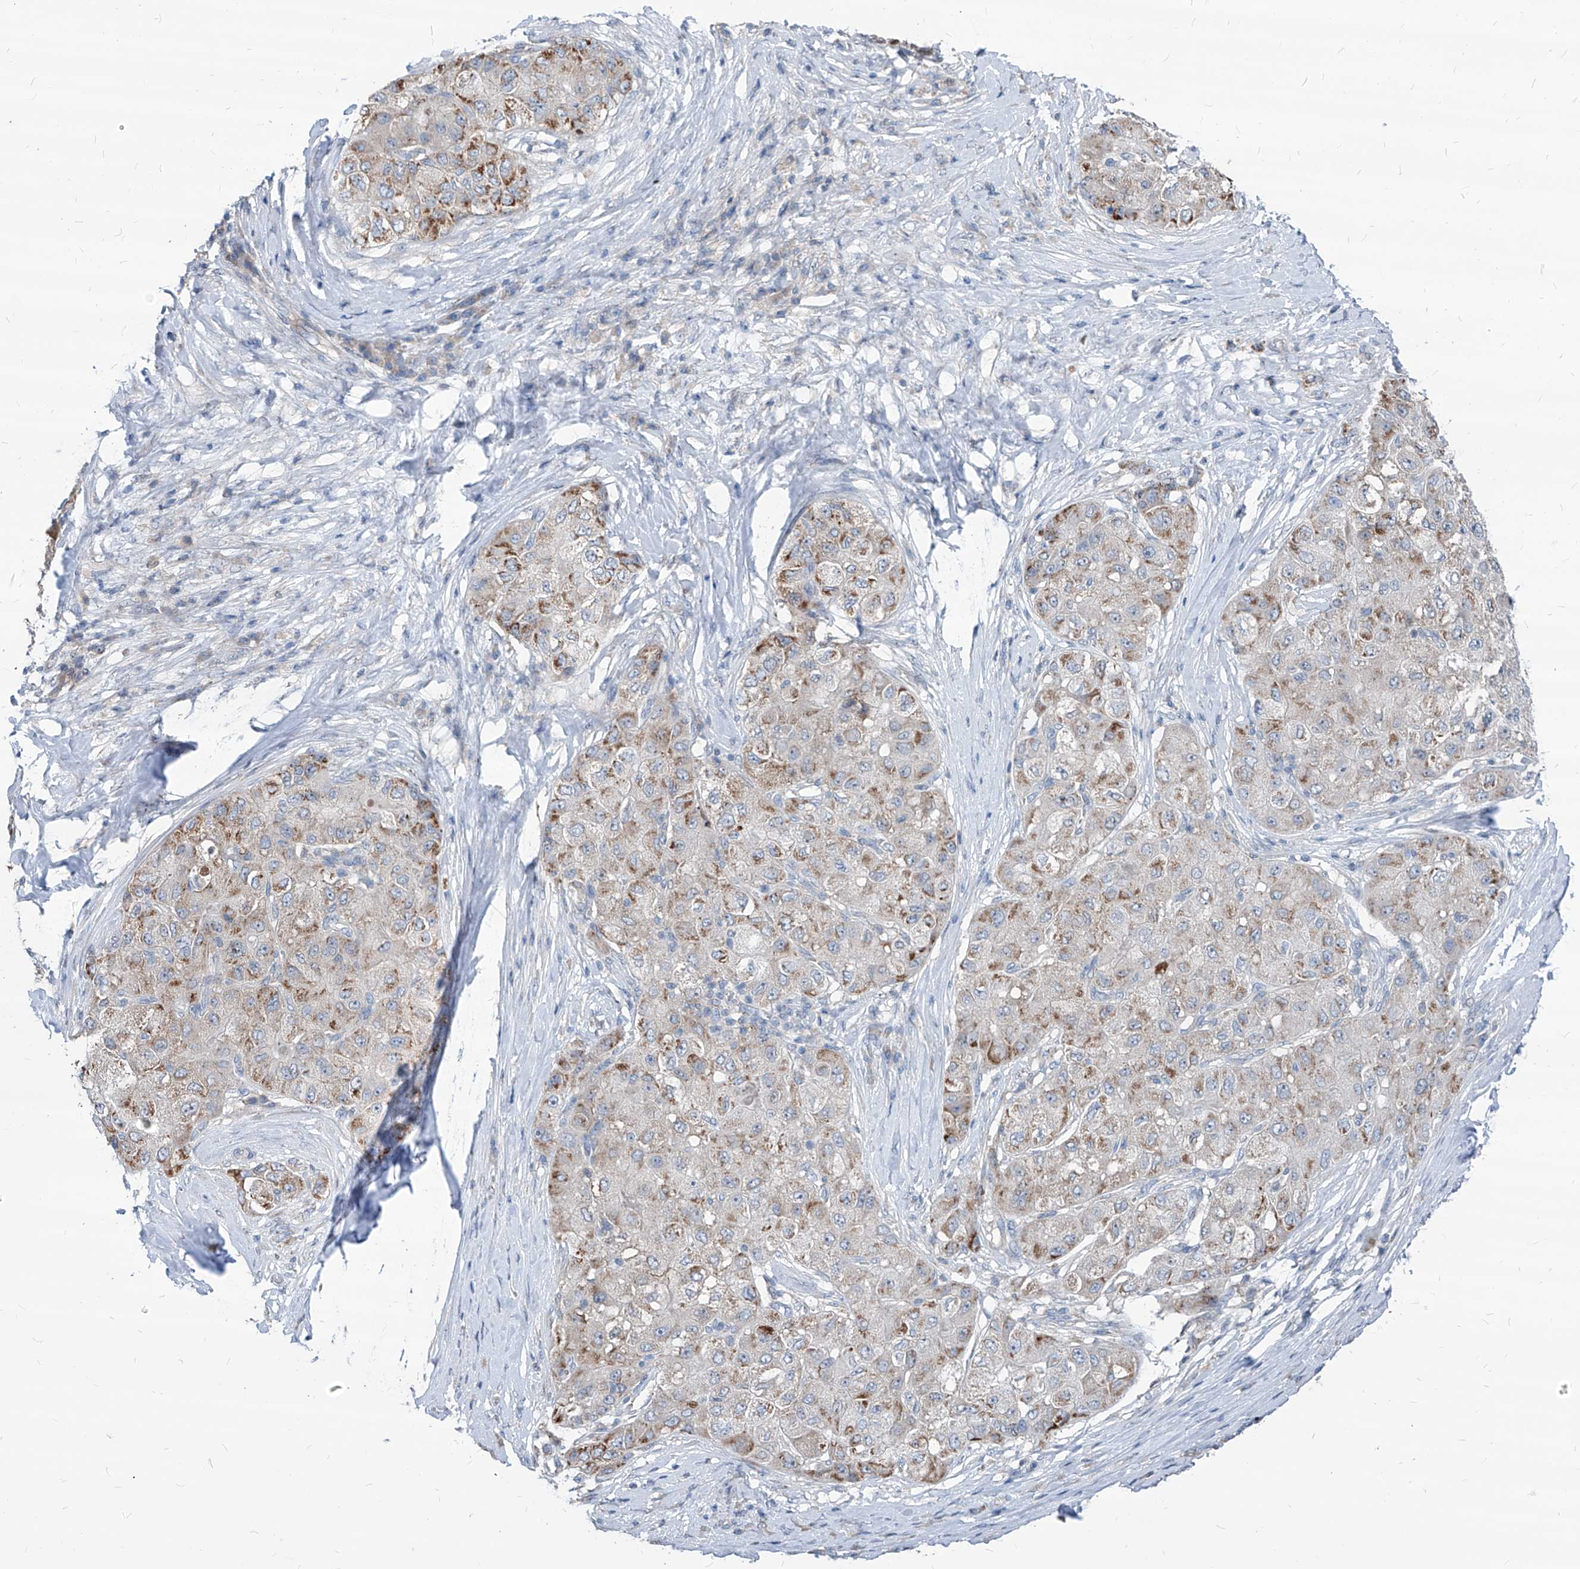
{"staining": {"intensity": "moderate", "quantity": "25%-75%", "location": "cytoplasmic/membranous"}, "tissue": "liver cancer", "cell_type": "Tumor cells", "image_type": "cancer", "snomed": [{"axis": "morphology", "description": "Carcinoma, Hepatocellular, NOS"}, {"axis": "topography", "description": "Liver"}], "caption": "Liver cancer (hepatocellular carcinoma) was stained to show a protein in brown. There is medium levels of moderate cytoplasmic/membranous positivity in about 25%-75% of tumor cells.", "gene": "AGPS", "patient": {"sex": "male", "age": 80}}